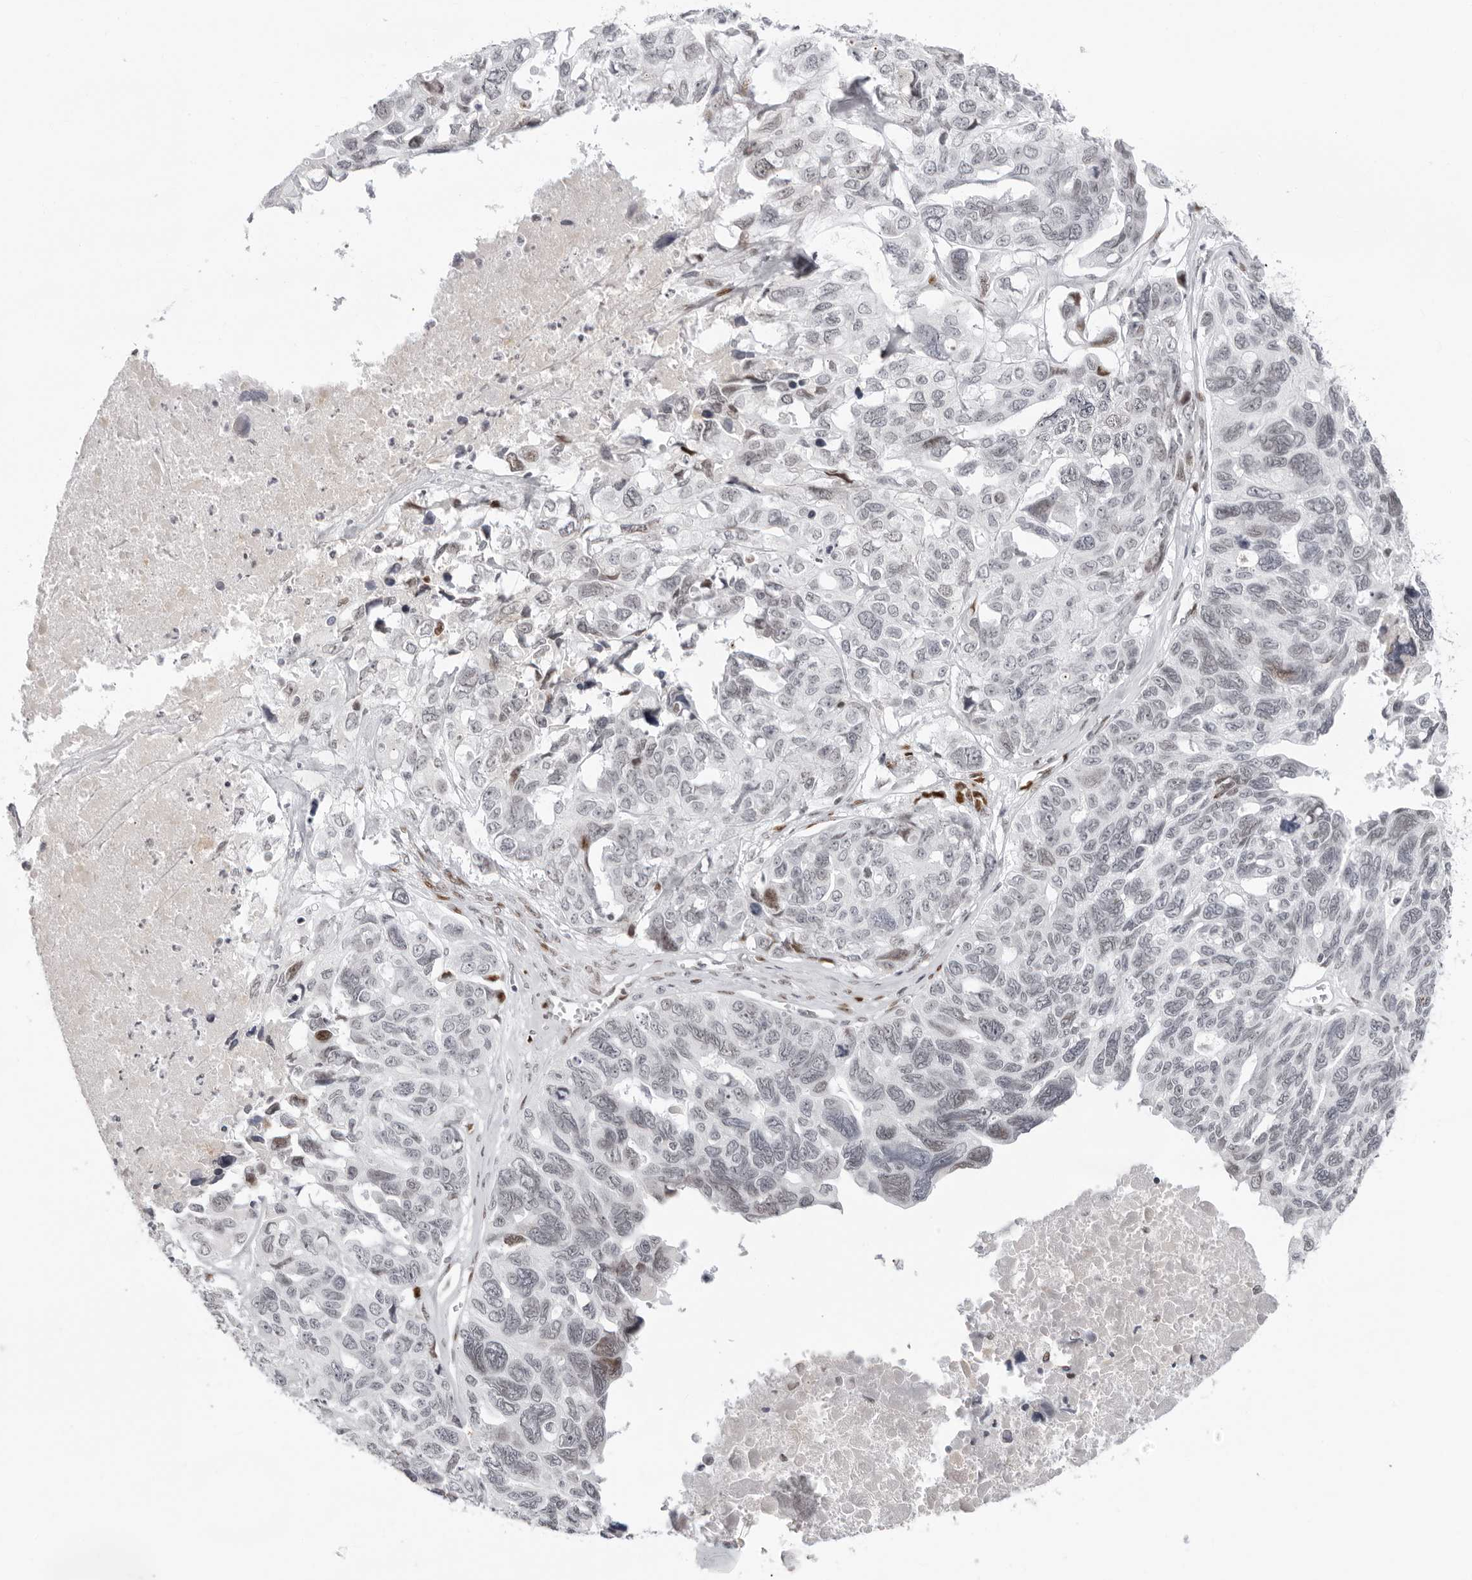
{"staining": {"intensity": "moderate", "quantity": "<25%", "location": "nuclear"}, "tissue": "ovarian cancer", "cell_type": "Tumor cells", "image_type": "cancer", "snomed": [{"axis": "morphology", "description": "Cystadenocarcinoma, serous, NOS"}, {"axis": "topography", "description": "Ovary"}], "caption": "Ovarian serous cystadenocarcinoma tissue demonstrates moderate nuclear expression in approximately <25% of tumor cells, visualized by immunohistochemistry.", "gene": "NTPCR", "patient": {"sex": "female", "age": 79}}